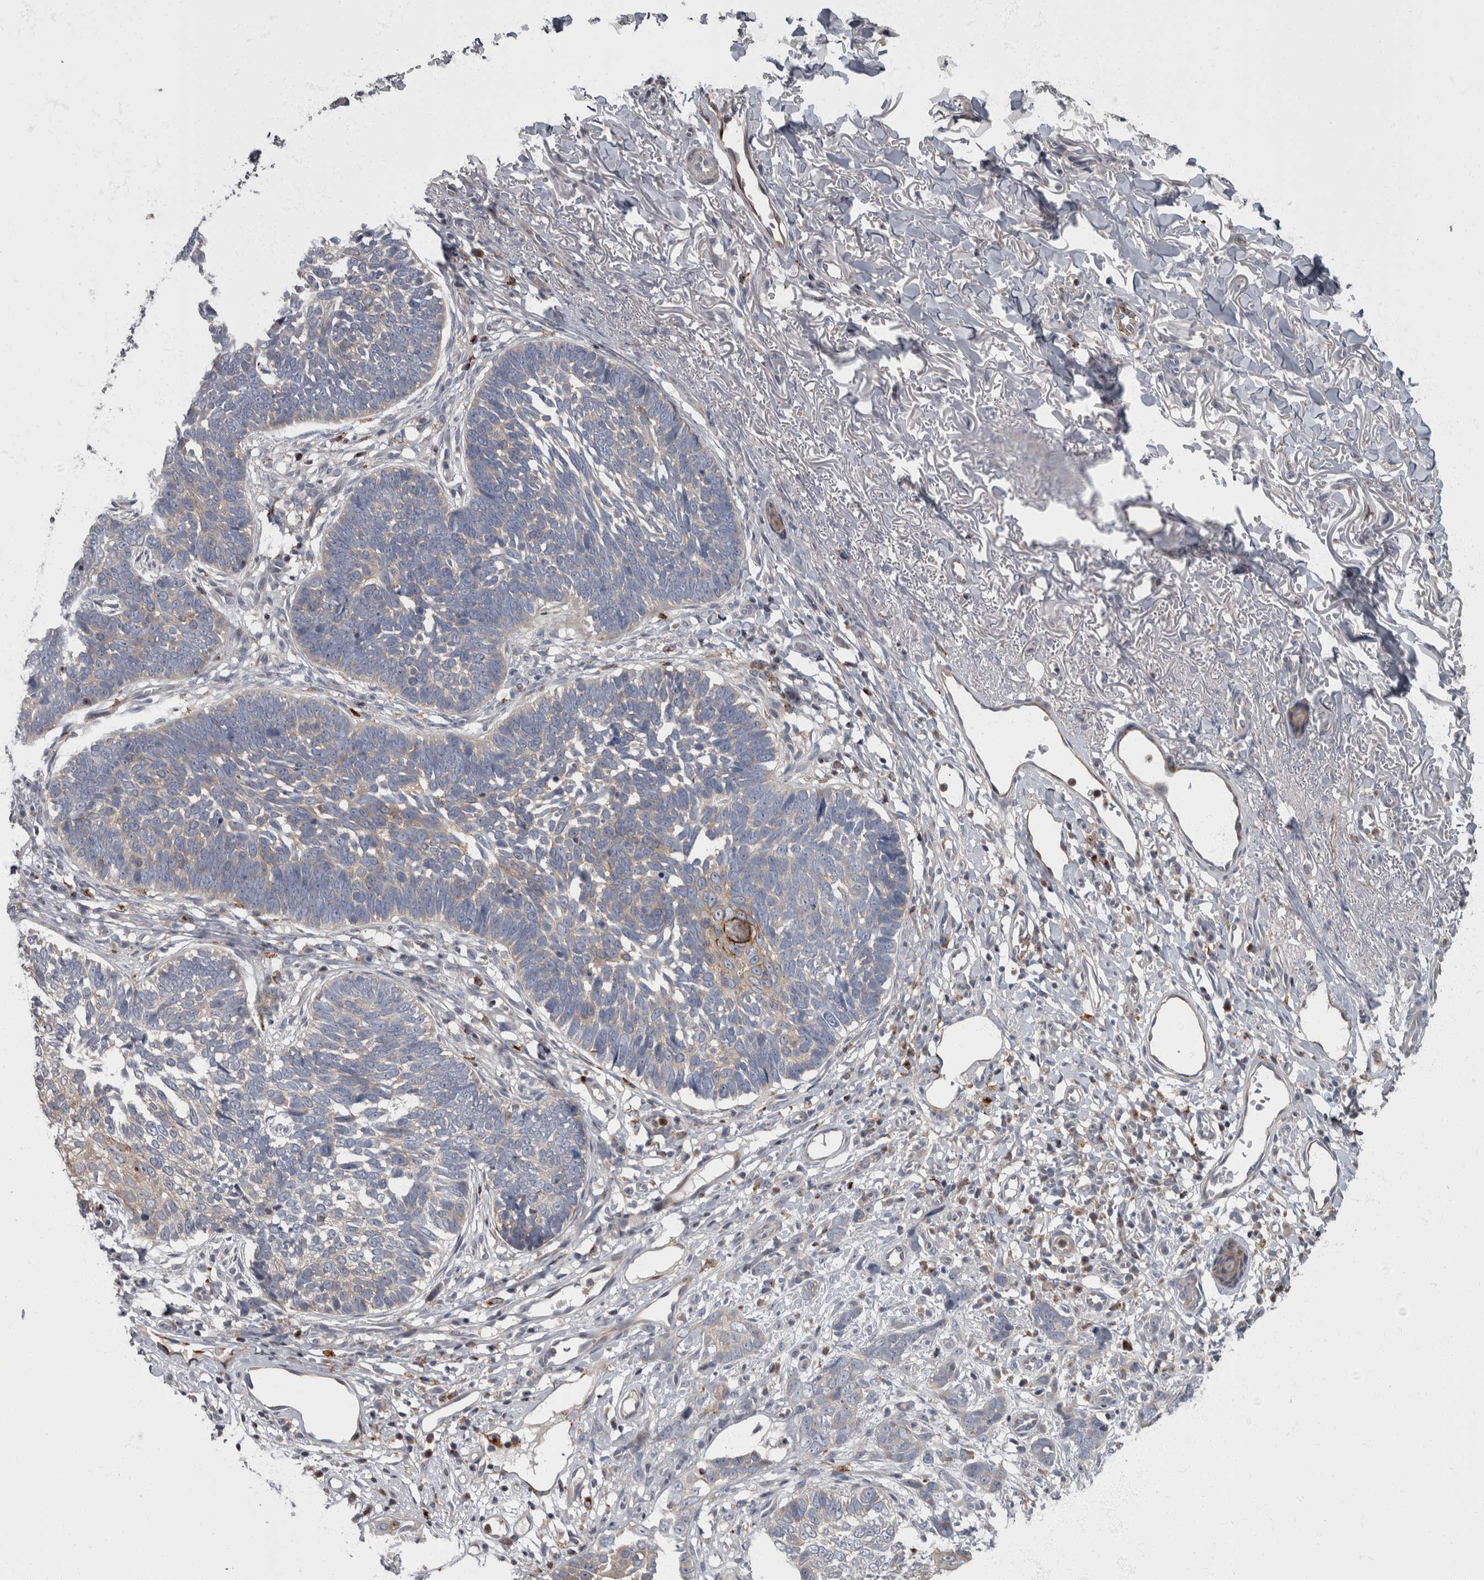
{"staining": {"intensity": "weak", "quantity": "<25%", "location": "cytoplasmic/membranous"}, "tissue": "skin cancer", "cell_type": "Tumor cells", "image_type": "cancer", "snomed": [{"axis": "morphology", "description": "Normal tissue, NOS"}, {"axis": "morphology", "description": "Basal cell carcinoma"}, {"axis": "topography", "description": "Skin"}], "caption": "Immunohistochemical staining of skin cancer demonstrates no significant staining in tumor cells.", "gene": "CDC42BPG", "patient": {"sex": "male", "age": 77}}